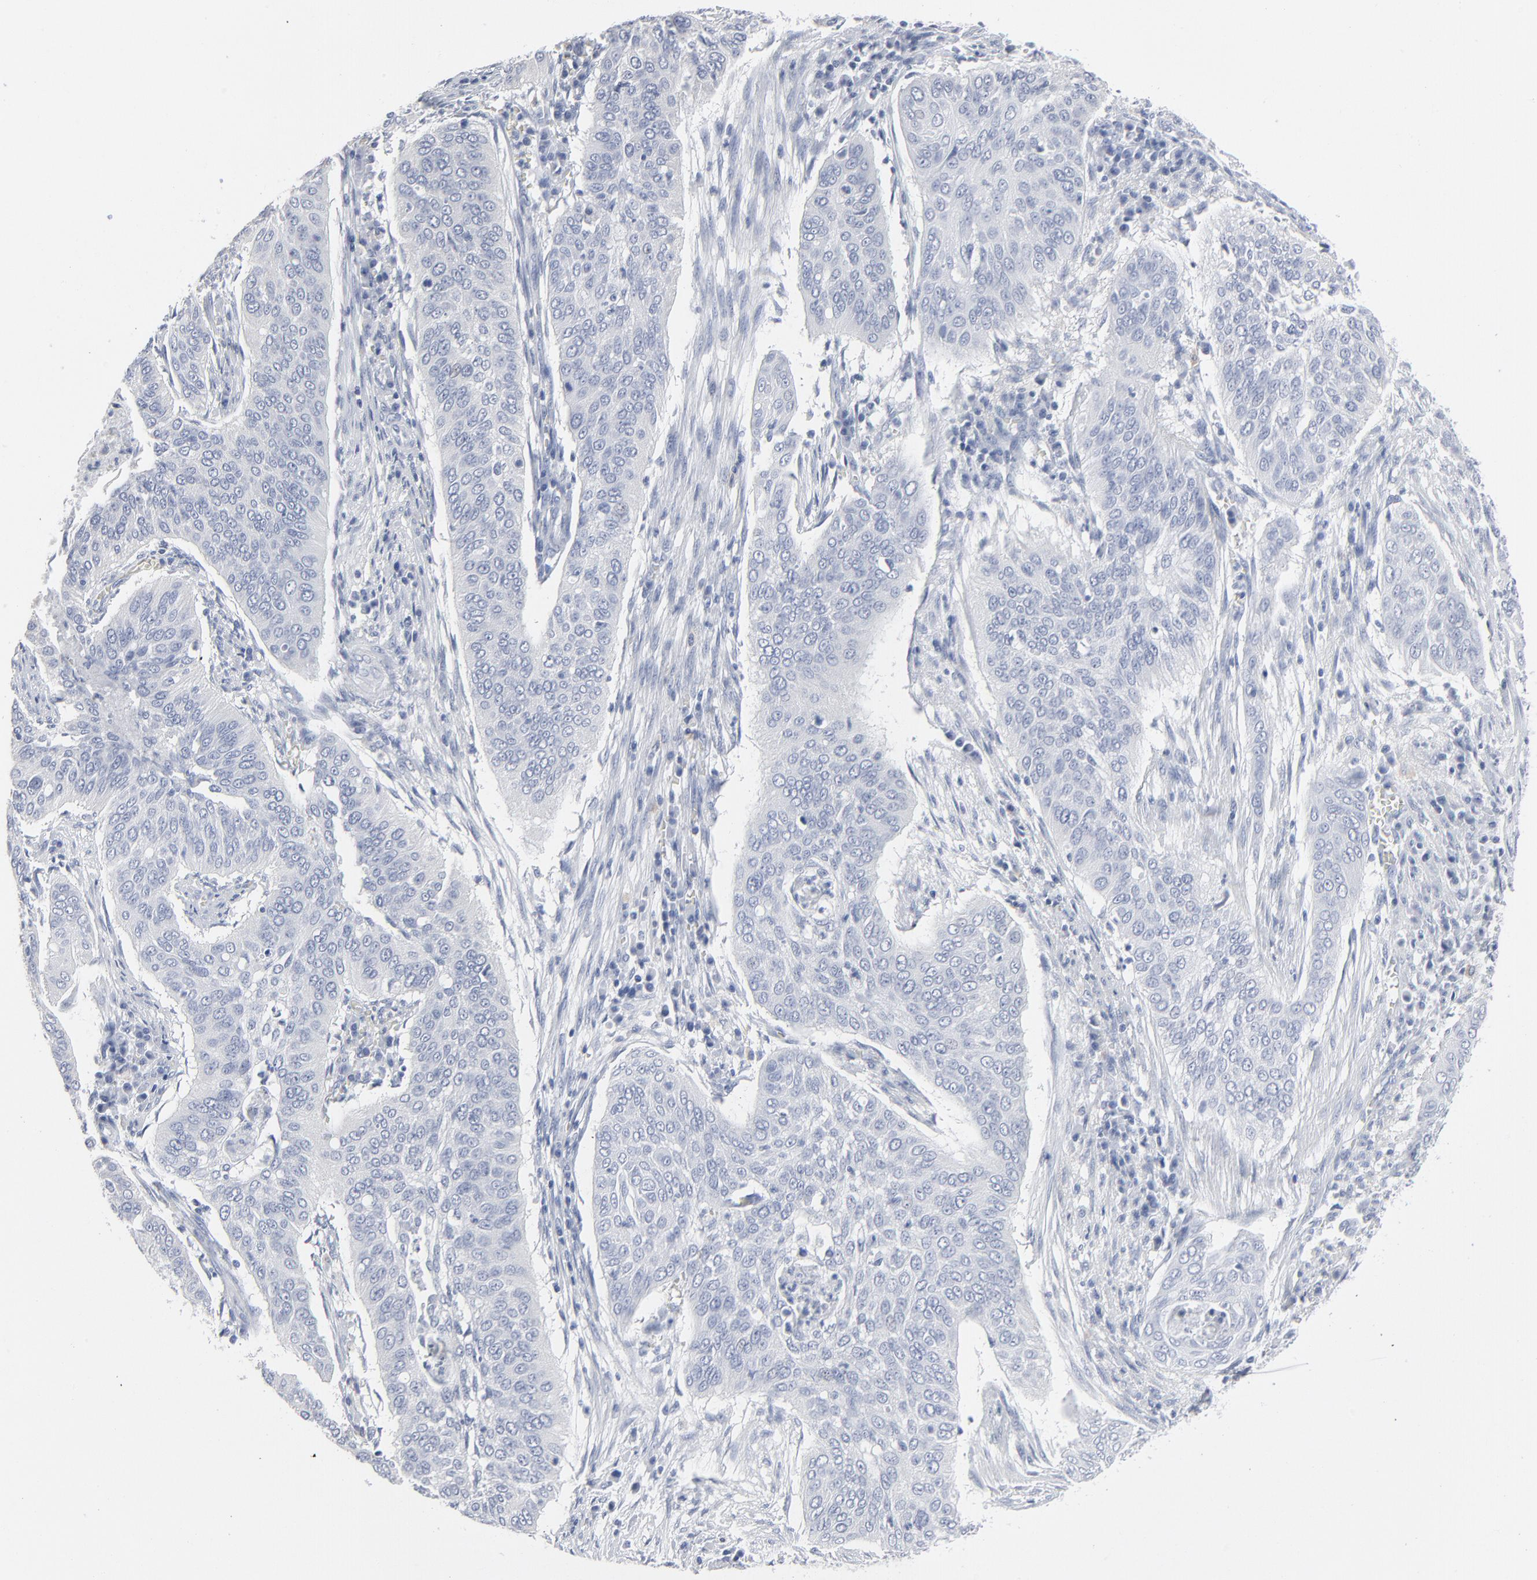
{"staining": {"intensity": "negative", "quantity": "none", "location": "none"}, "tissue": "cervical cancer", "cell_type": "Tumor cells", "image_type": "cancer", "snomed": [{"axis": "morphology", "description": "Squamous cell carcinoma, NOS"}, {"axis": "topography", "description": "Cervix"}], "caption": "Squamous cell carcinoma (cervical) was stained to show a protein in brown. There is no significant staining in tumor cells.", "gene": "PAGE1", "patient": {"sex": "female", "age": 39}}